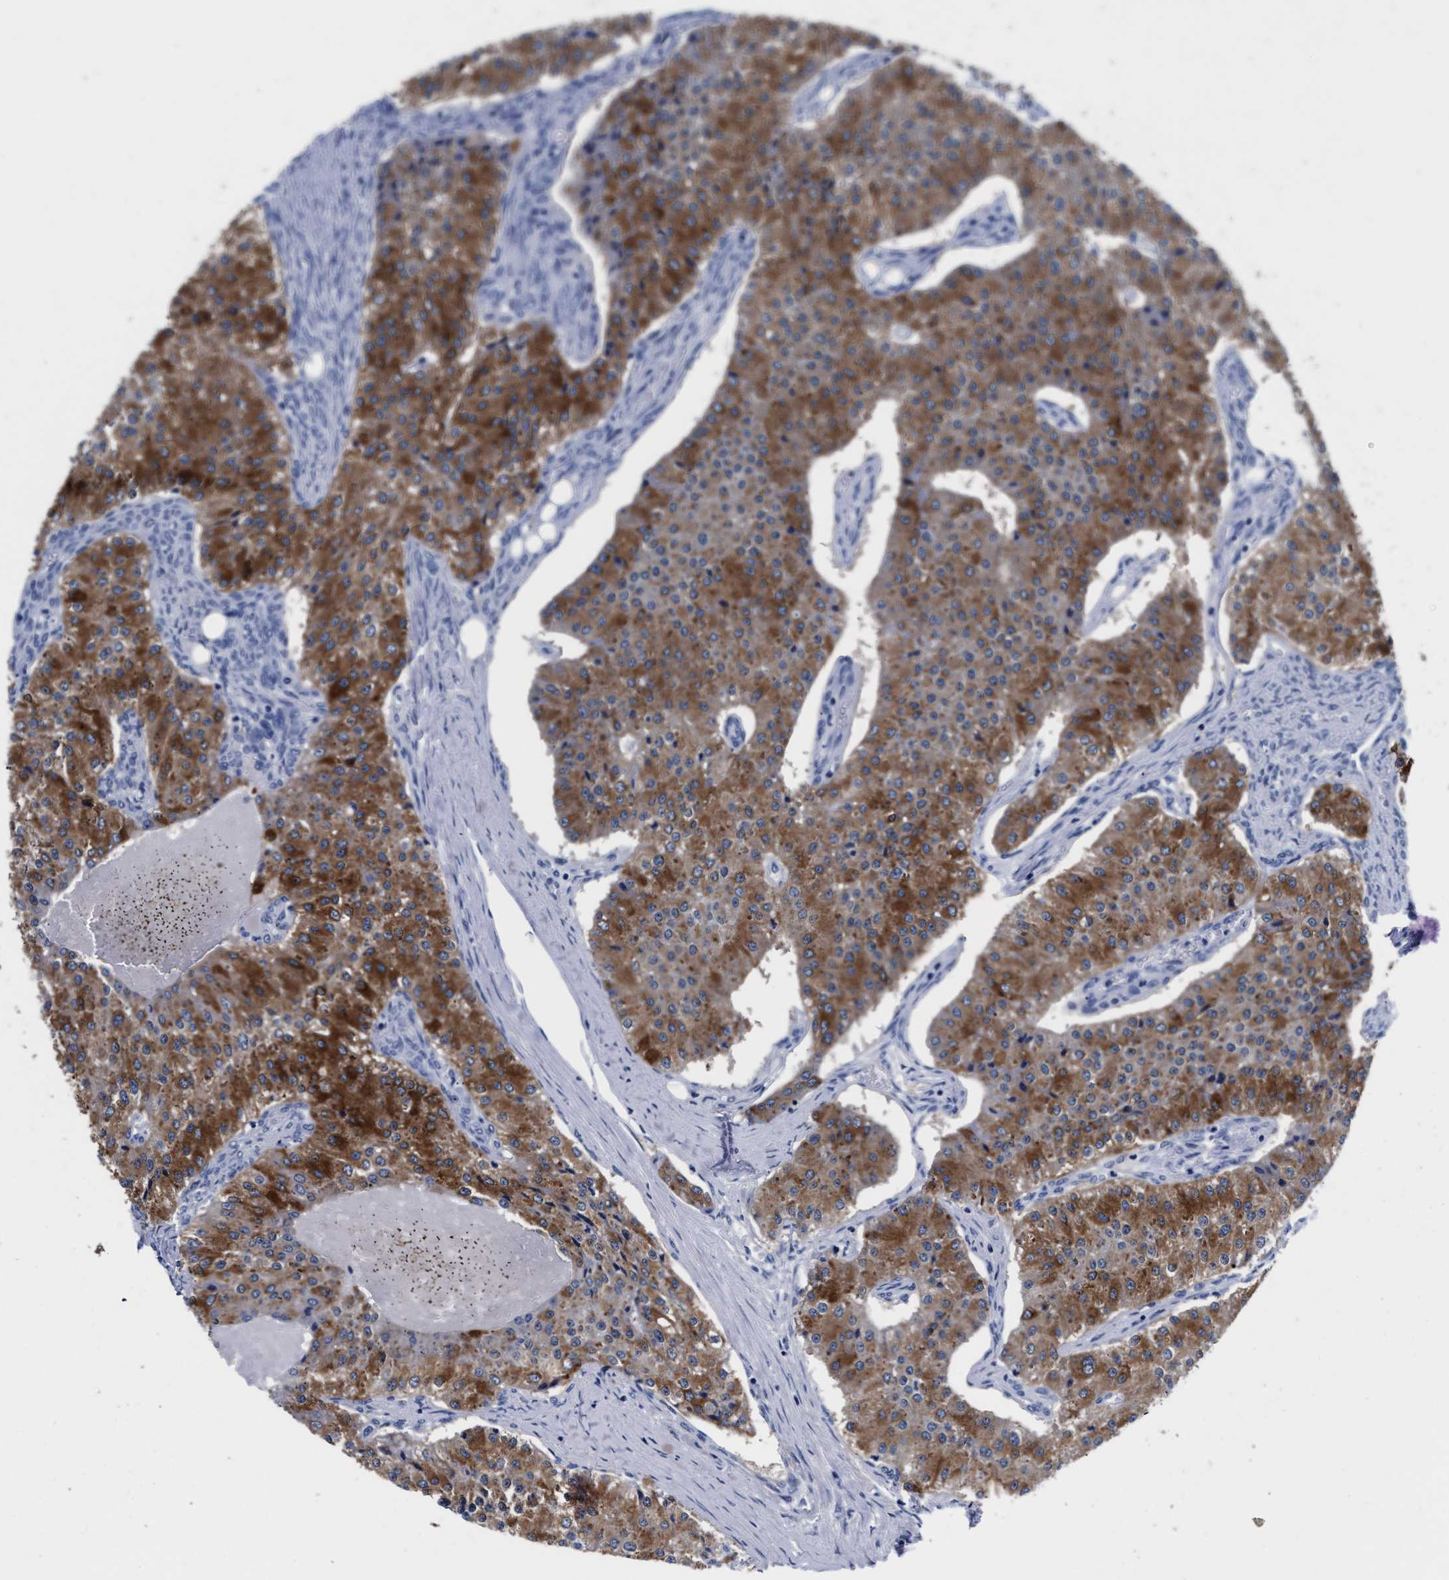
{"staining": {"intensity": "strong", "quantity": ">75%", "location": "cytoplasmic/membranous"}, "tissue": "carcinoid", "cell_type": "Tumor cells", "image_type": "cancer", "snomed": [{"axis": "morphology", "description": "Carcinoid, malignant, NOS"}, {"axis": "topography", "description": "Colon"}], "caption": "The image reveals staining of carcinoid (malignant), revealing strong cytoplasmic/membranous protein positivity (brown color) within tumor cells. (DAB (3,3'-diaminobenzidine) IHC, brown staining for protein, blue staining for nuclei).", "gene": "RAB3B", "patient": {"sex": "female", "age": 52}}